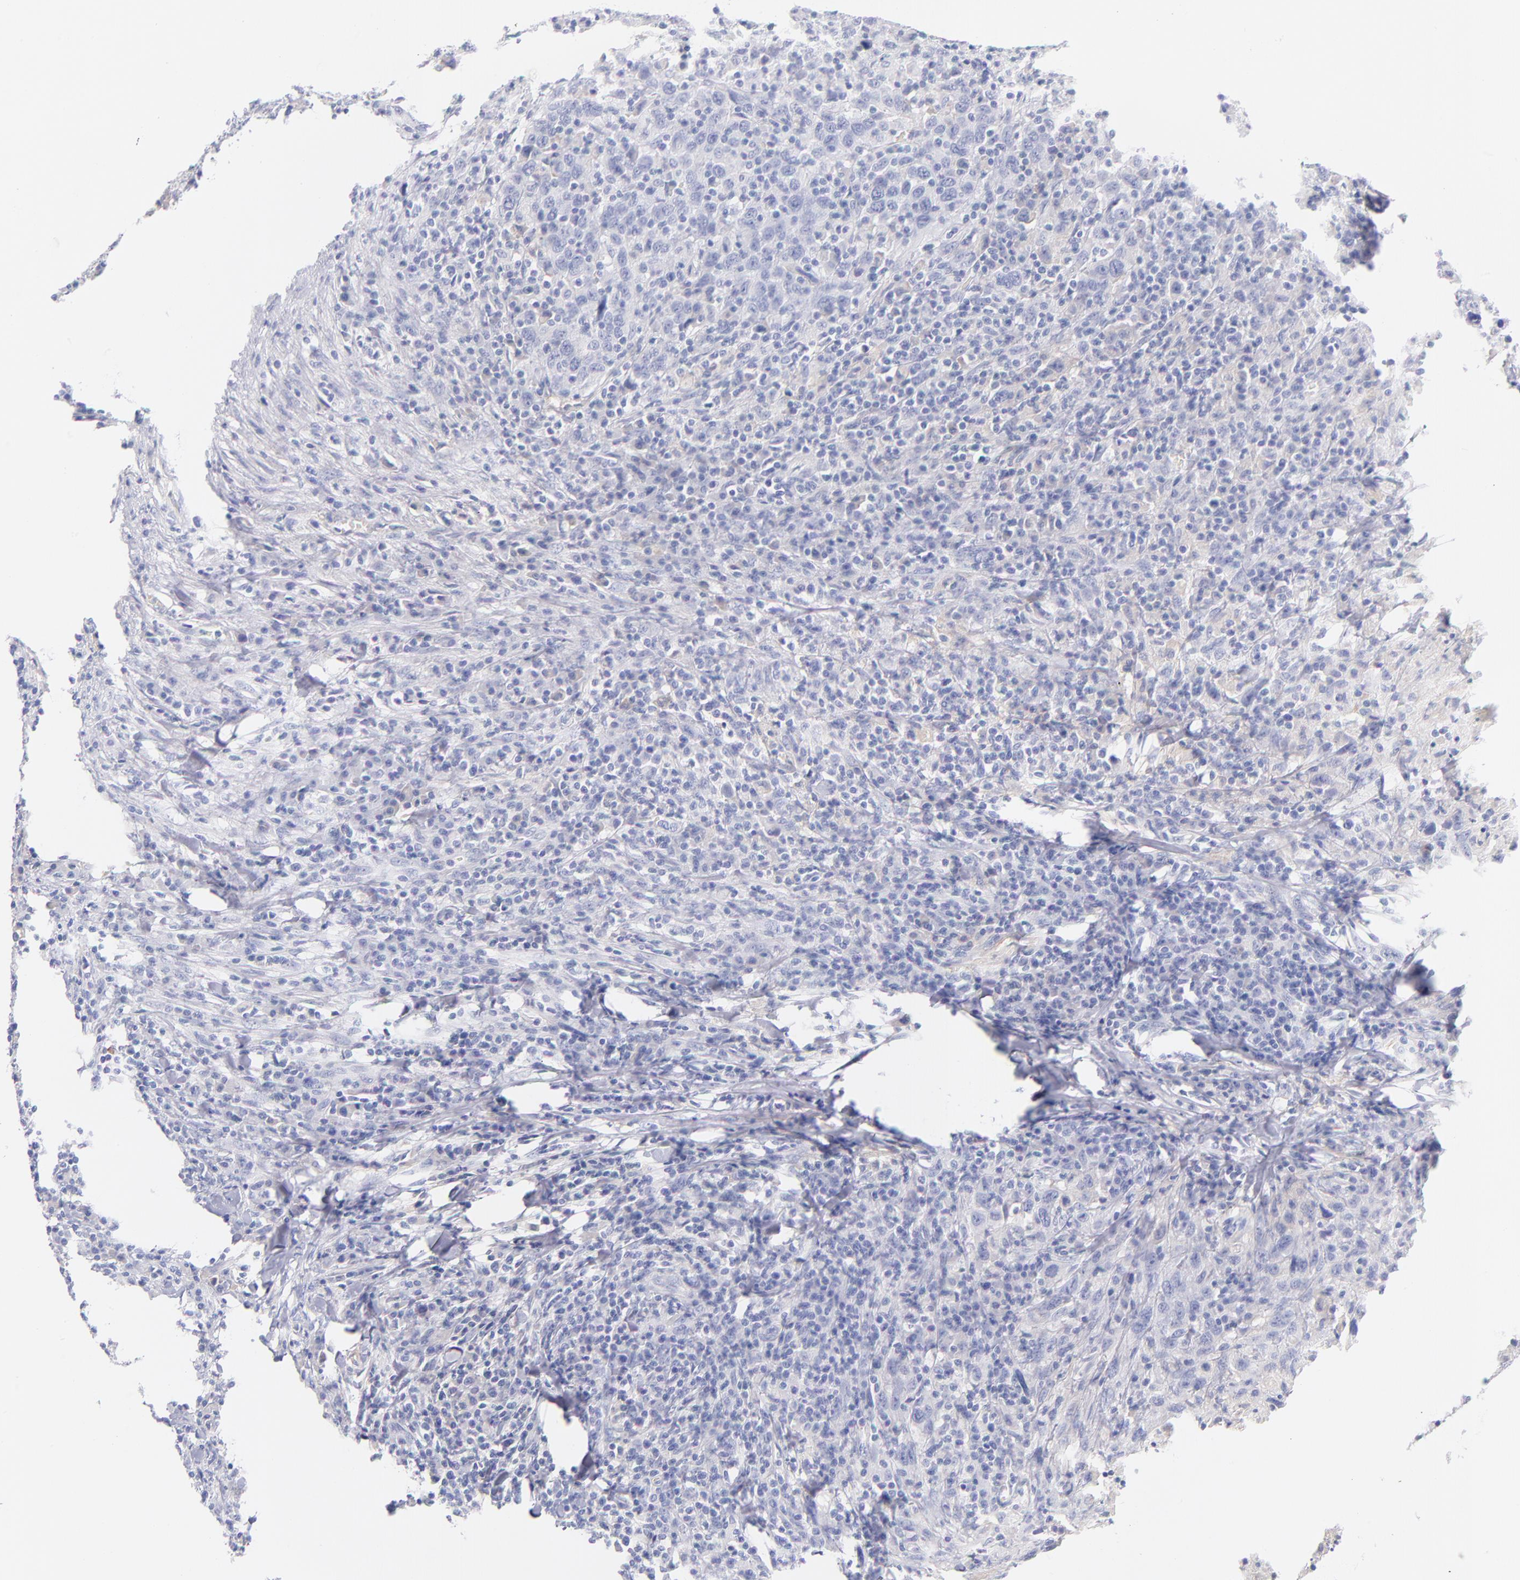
{"staining": {"intensity": "negative", "quantity": "none", "location": "none"}, "tissue": "urothelial cancer", "cell_type": "Tumor cells", "image_type": "cancer", "snomed": [{"axis": "morphology", "description": "Urothelial carcinoma, High grade"}, {"axis": "topography", "description": "Urinary bladder"}], "caption": "Tumor cells are negative for protein expression in human urothelial cancer. (DAB (3,3'-diaminobenzidine) immunohistochemistry (IHC) visualized using brightfield microscopy, high magnification).", "gene": "HP", "patient": {"sex": "male", "age": 61}}